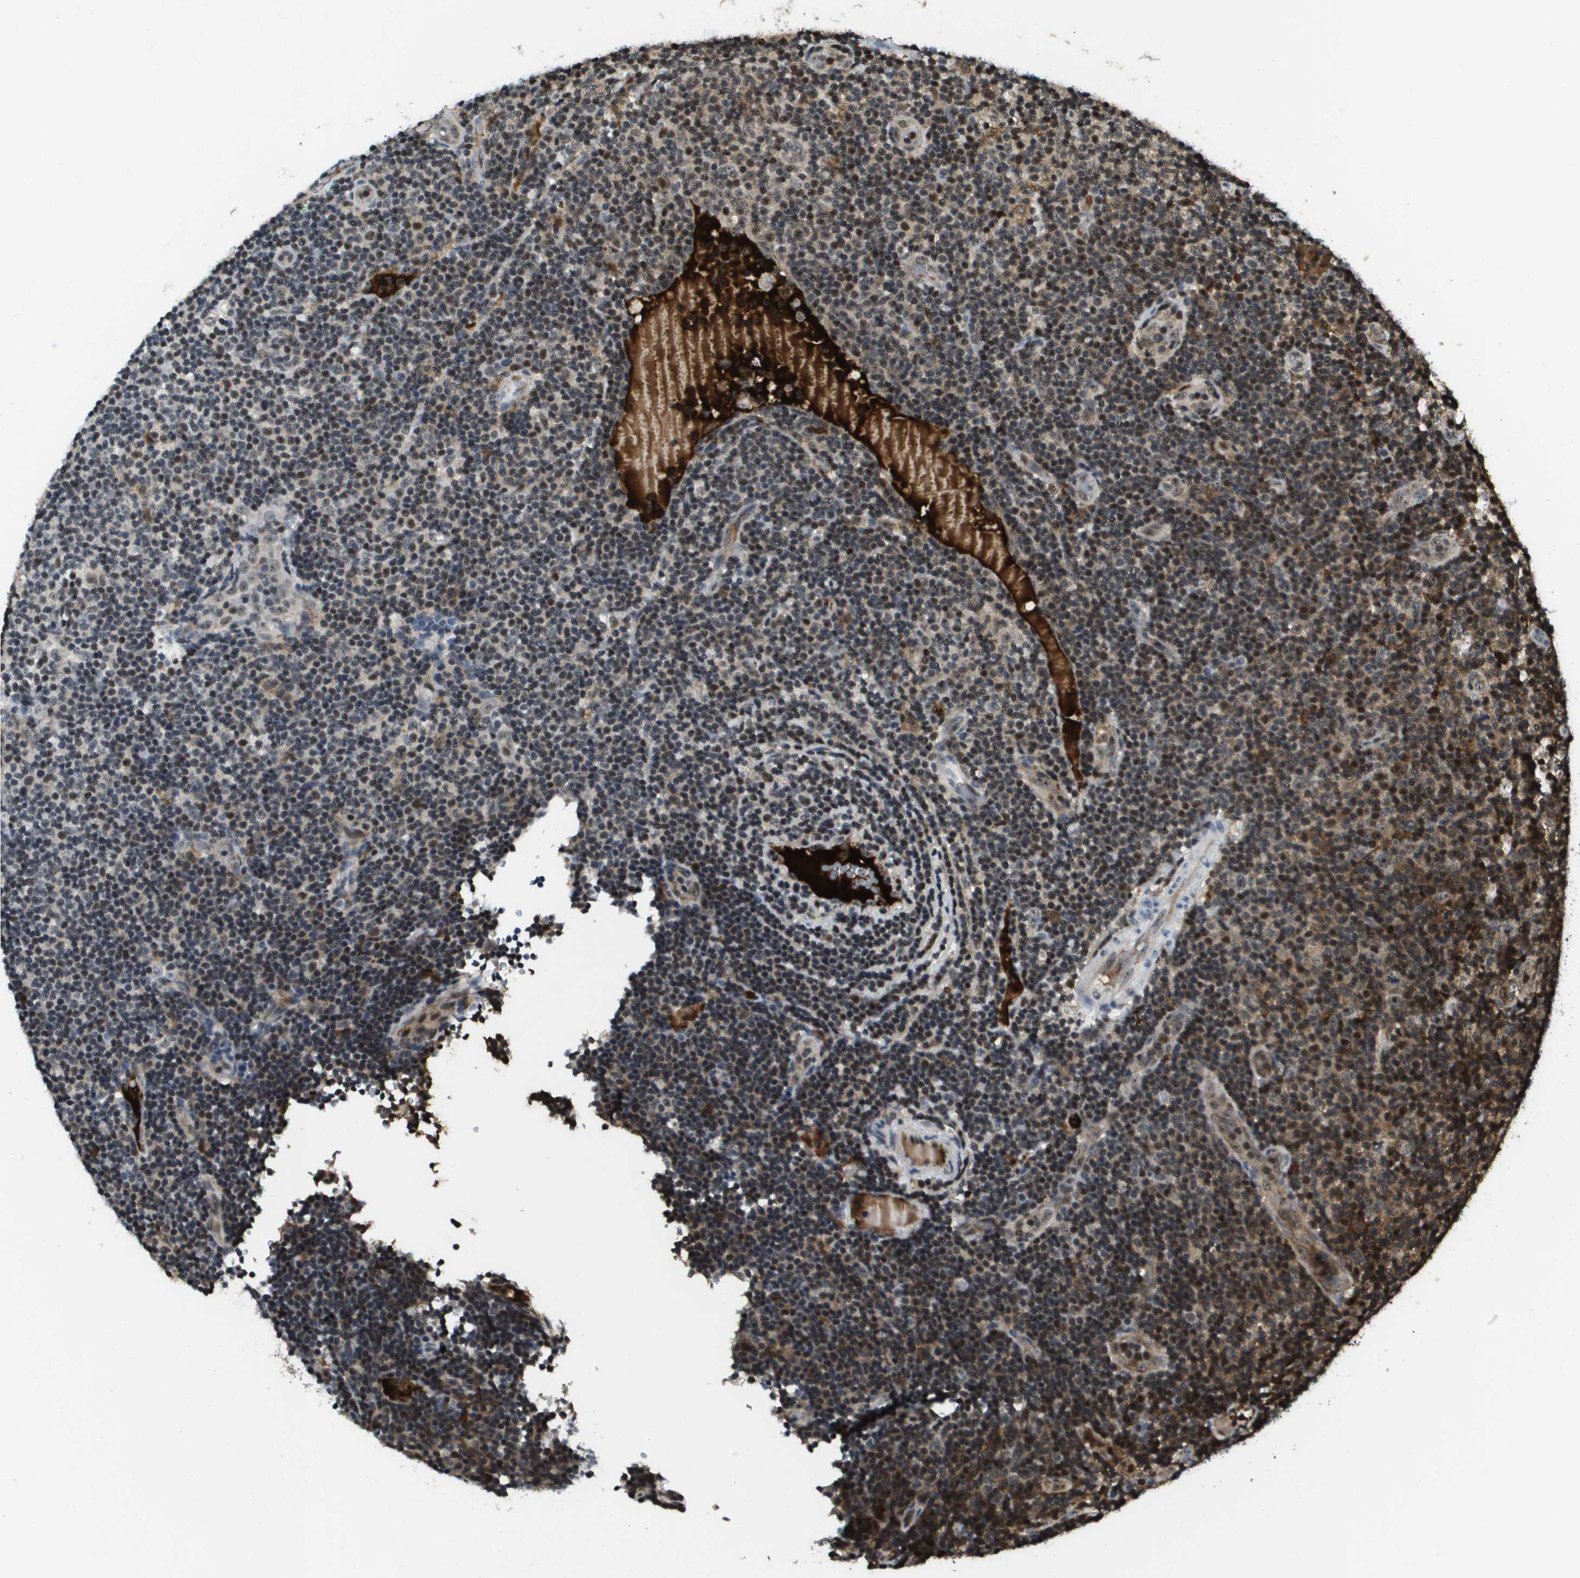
{"staining": {"intensity": "moderate", "quantity": "25%-75%", "location": "nuclear"}, "tissue": "lymphoma", "cell_type": "Tumor cells", "image_type": "cancer", "snomed": [{"axis": "morphology", "description": "Malignant lymphoma, non-Hodgkin's type, Low grade"}, {"axis": "topography", "description": "Lymph node"}], "caption": "IHC photomicrograph of malignant lymphoma, non-Hodgkin's type (low-grade) stained for a protein (brown), which exhibits medium levels of moderate nuclear staining in approximately 25%-75% of tumor cells.", "gene": "EP400", "patient": {"sex": "male", "age": 83}}